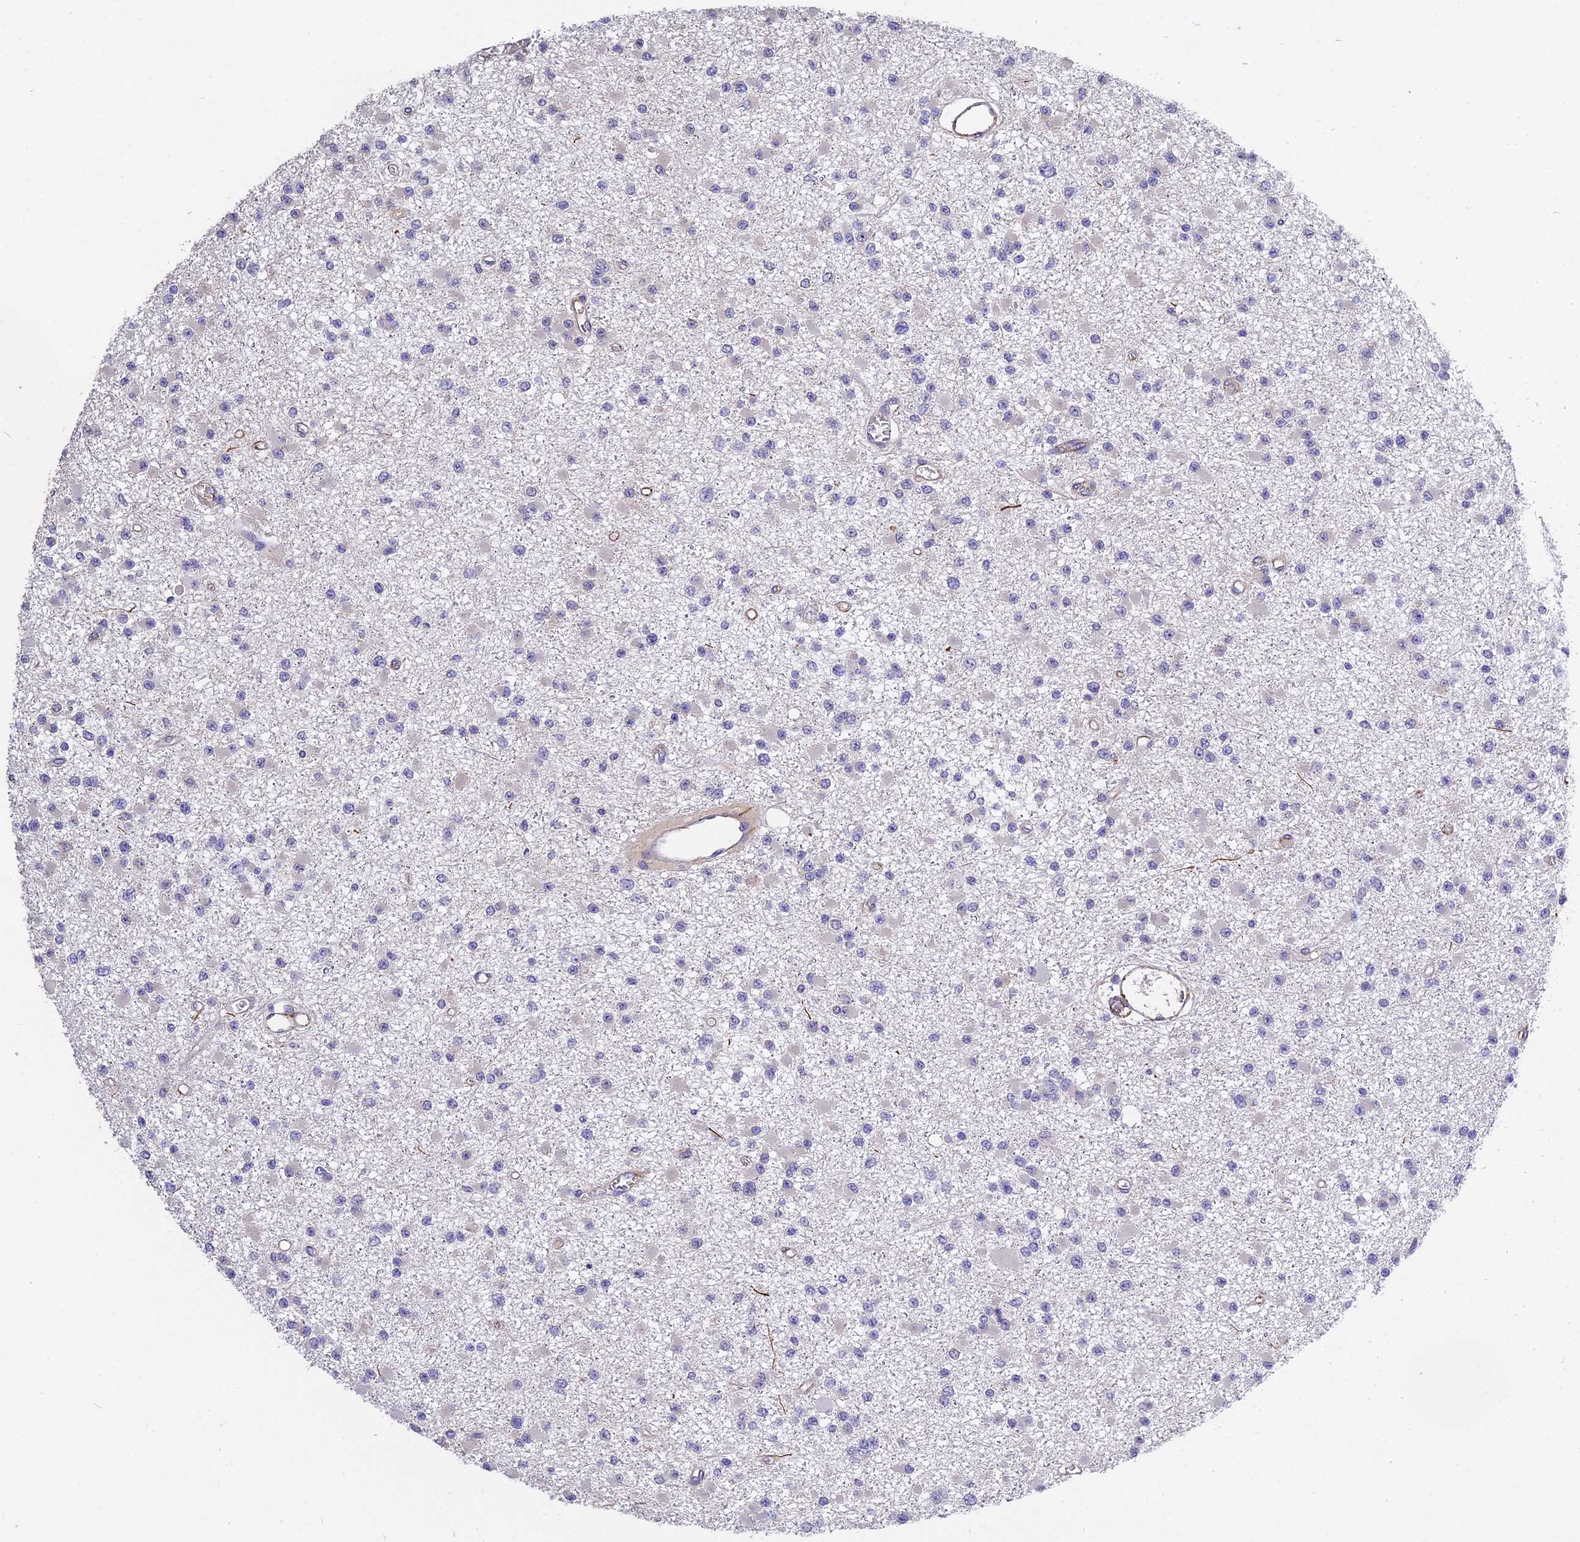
{"staining": {"intensity": "negative", "quantity": "none", "location": "none"}, "tissue": "glioma", "cell_type": "Tumor cells", "image_type": "cancer", "snomed": [{"axis": "morphology", "description": "Glioma, malignant, Low grade"}, {"axis": "topography", "description": "Brain"}], "caption": "Micrograph shows no significant protein expression in tumor cells of glioma.", "gene": "MFSD2A", "patient": {"sex": "female", "age": 22}}